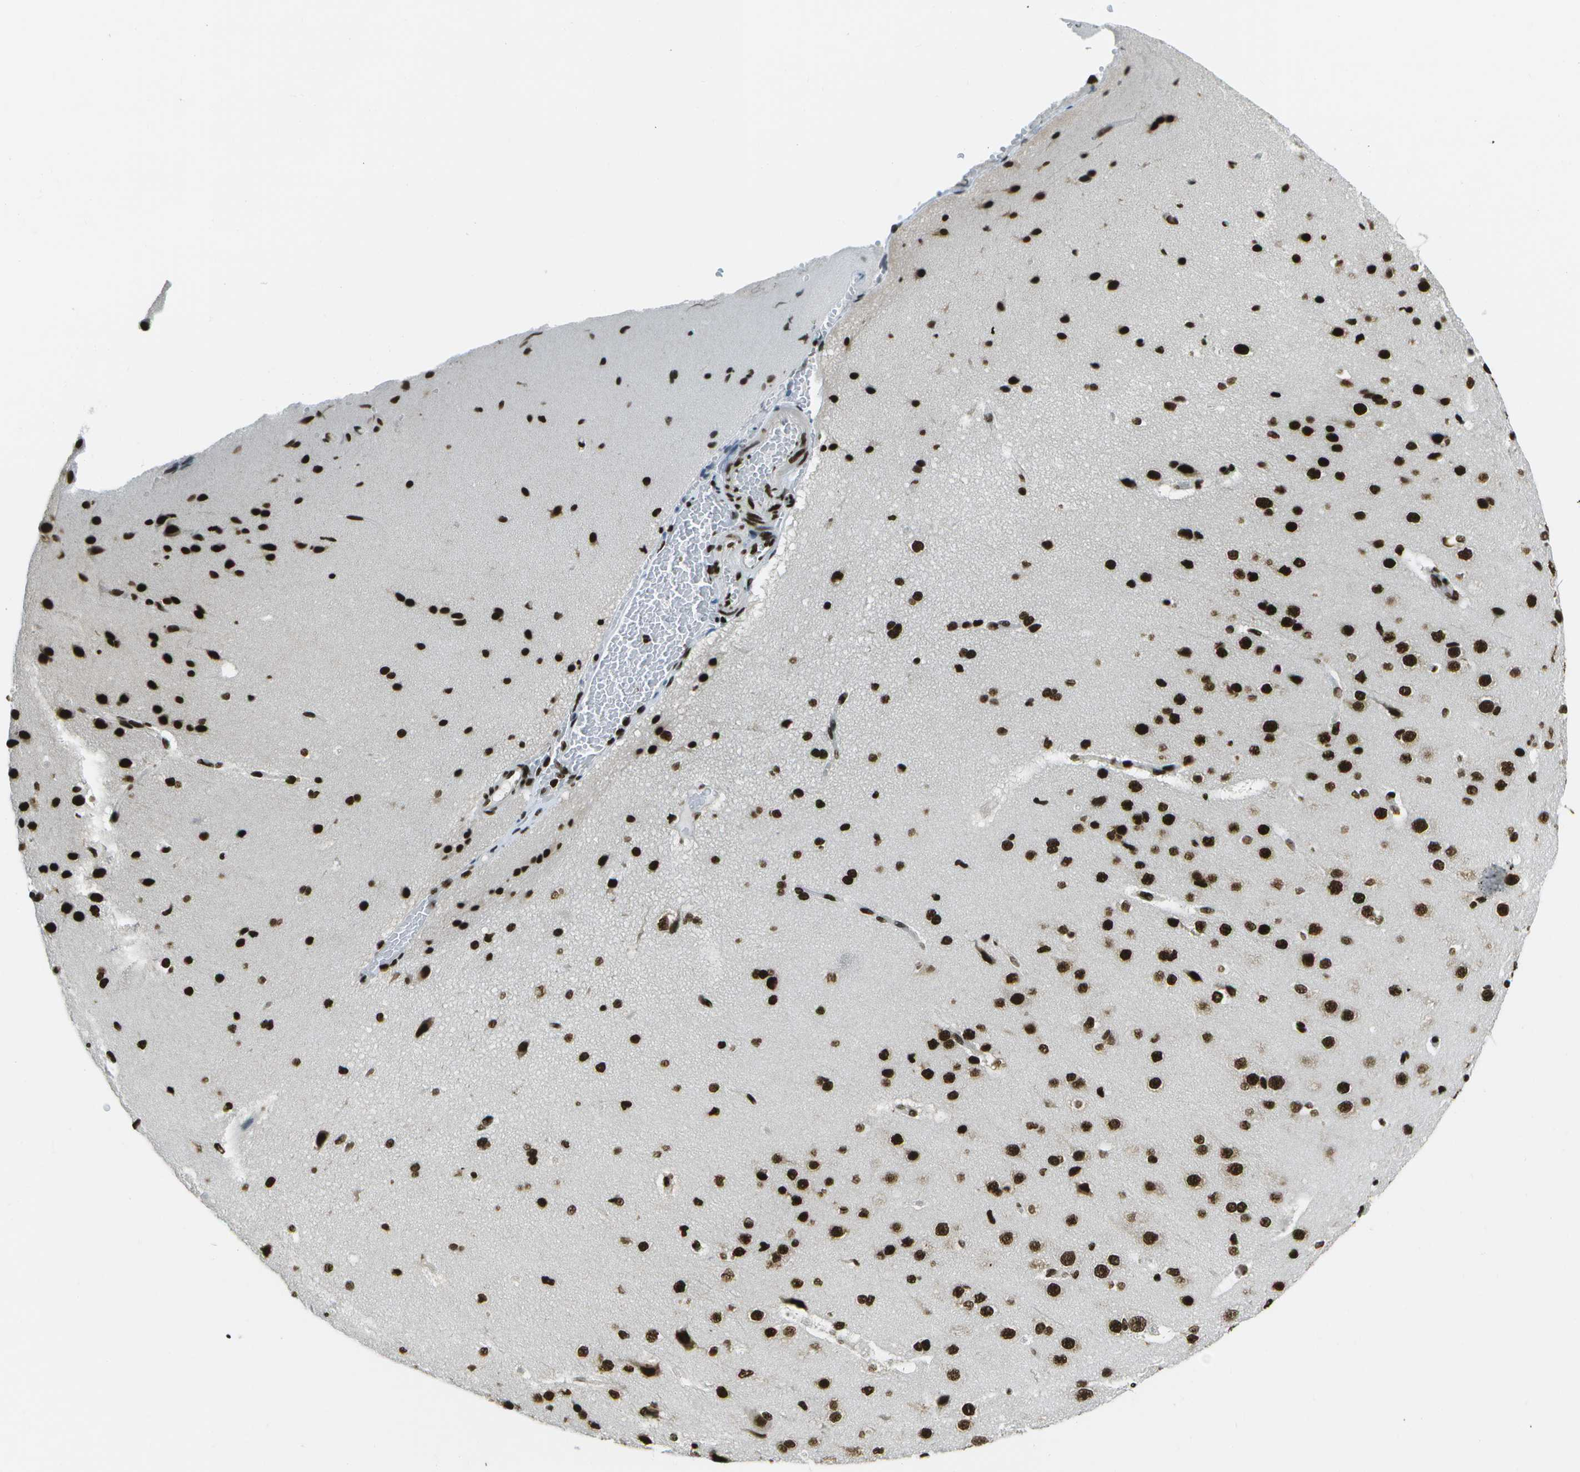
{"staining": {"intensity": "strong", "quantity": ">75%", "location": "nuclear"}, "tissue": "cerebral cortex", "cell_type": "Endothelial cells", "image_type": "normal", "snomed": [{"axis": "morphology", "description": "Normal tissue, NOS"}, {"axis": "morphology", "description": "Developmental malformation"}, {"axis": "topography", "description": "Cerebral cortex"}], "caption": "This image displays immunohistochemistry (IHC) staining of unremarkable human cerebral cortex, with high strong nuclear positivity in about >75% of endothelial cells.", "gene": "GLYR1", "patient": {"sex": "female", "age": 30}}